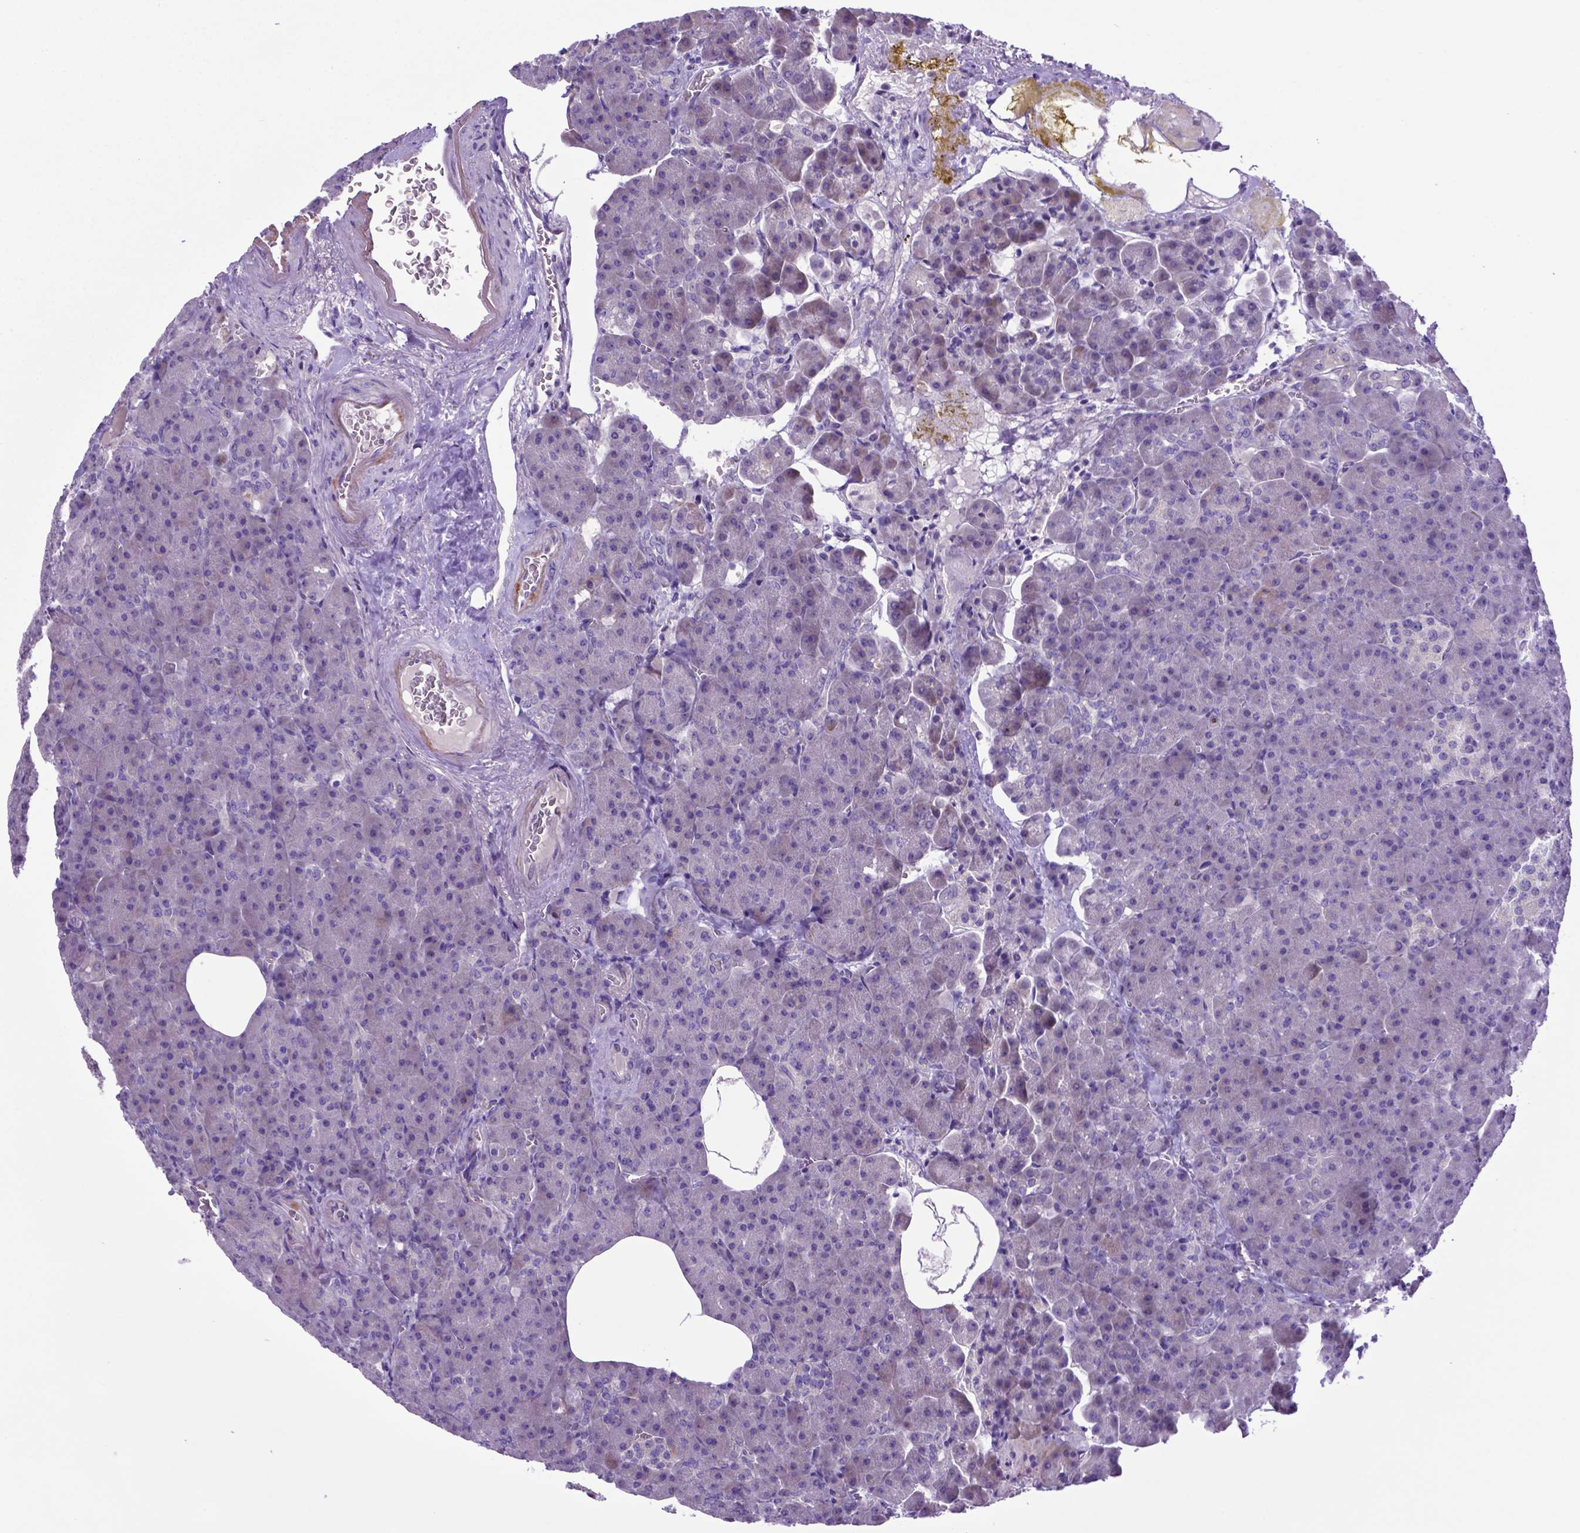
{"staining": {"intensity": "negative", "quantity": "none", "location": "none"}, "tissue": "pancreas", "cell_type": "Exocrine glandular cells", "image_type": "normal", "snomed": [{"axis": "morphology", "description": "Normal tissue, NOS"}, {"axis": "topography", "description": "Pancreas"}], "caption": "Immunohistochemistry image of unremarkable human pancreas stained for a protein (brown), which reveals no expression in exocrine glandular cells.", "gene": "ADRA2B", "patient": {"sex": "female", "age": 74}}